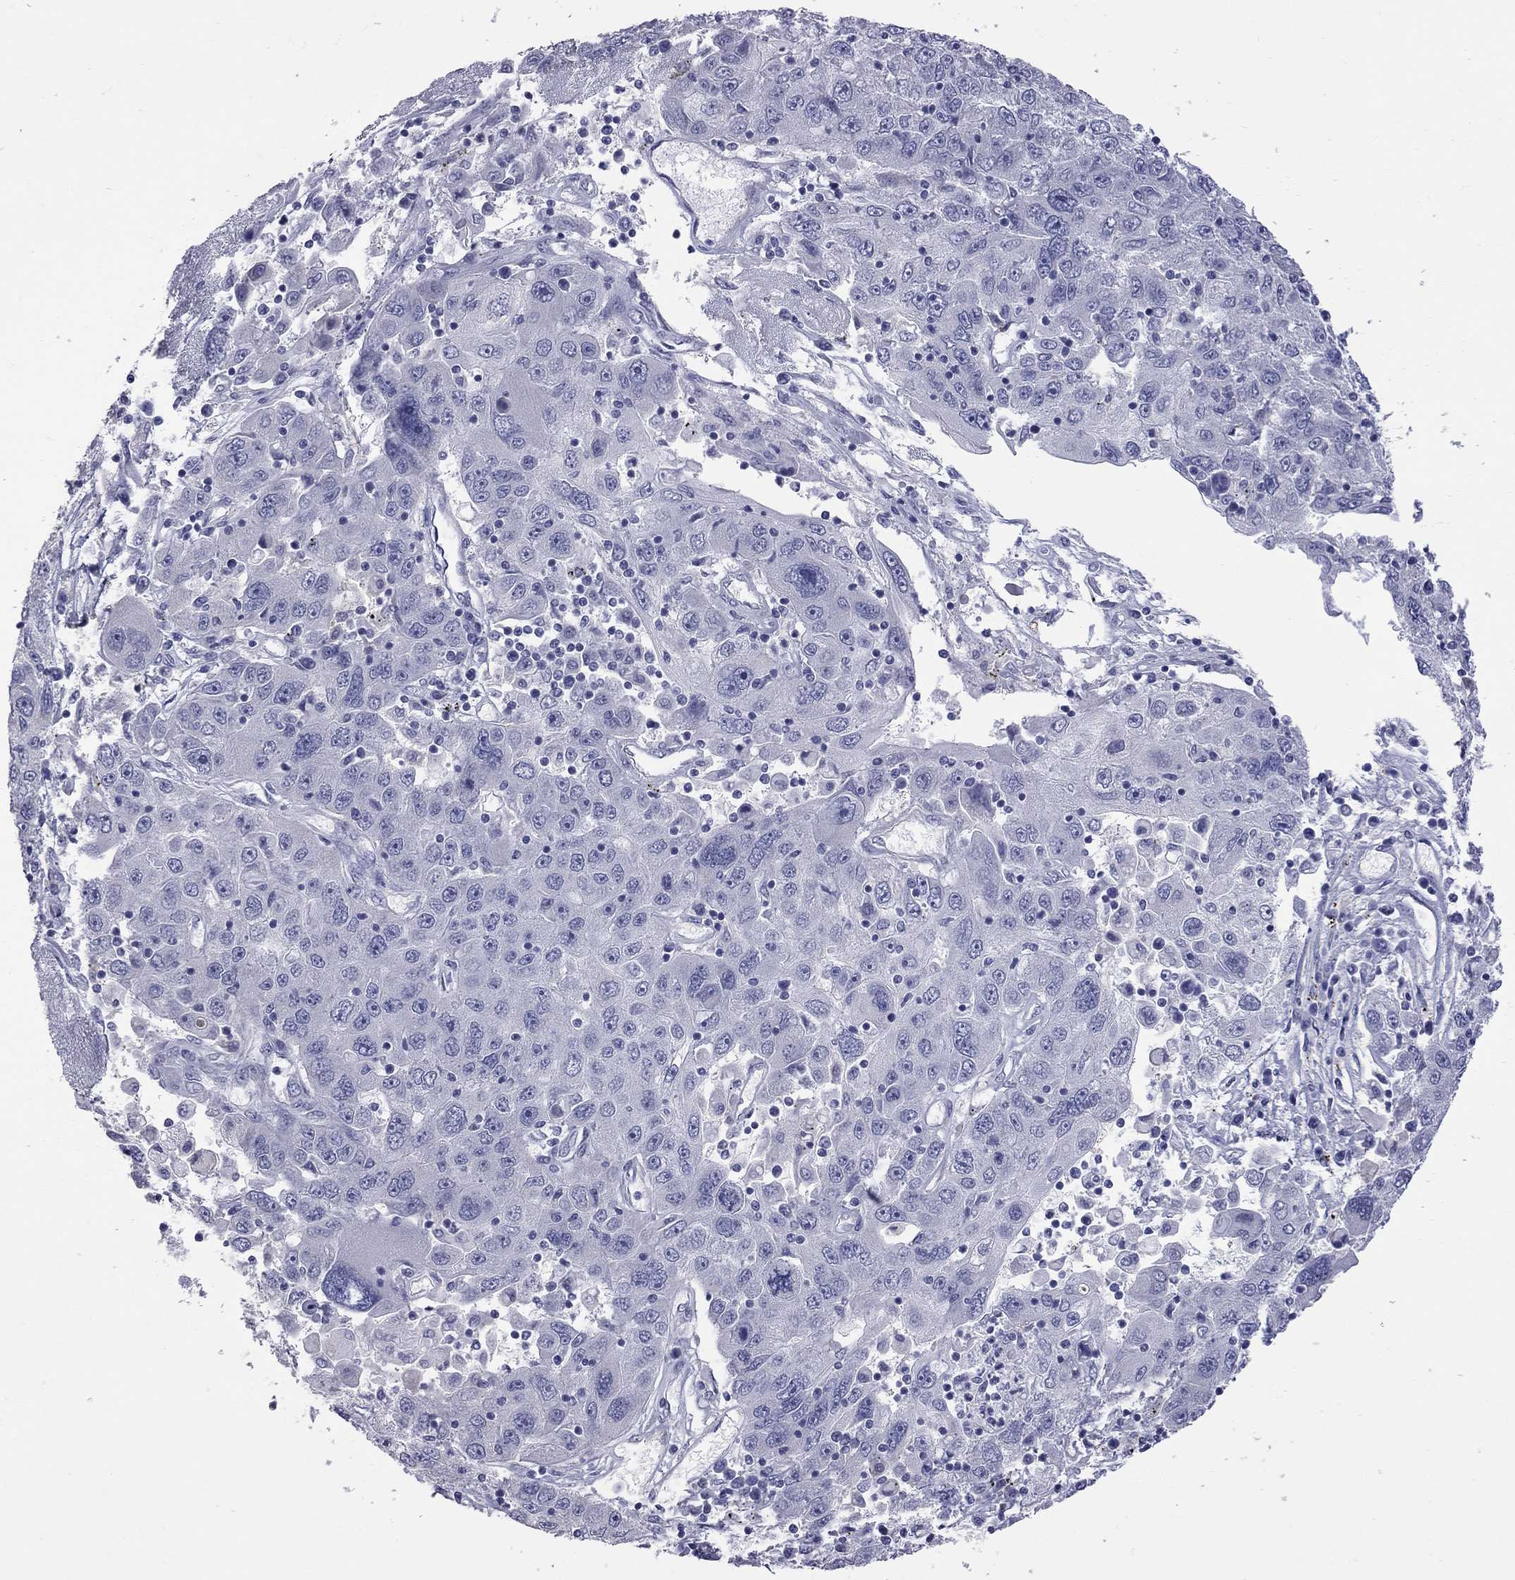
{"staining": {"intensity": "negative", "quantity": "none", "location": "none"}, "tissue": "stomach cancer", "cell_type": "Tumor cells", "image_type": "cancer", "snomed": [{"axis": "morphology", "description": "Adenocarcinoma, NOS"}, {"axis": "topography", "description": "Stomach"}], "caption": "The image reveals no staining of tumor cells in stomach cancer (adenocarcinoma).", "gene": "HYLS1", "patient": {"sex": "male", "age": 56}}